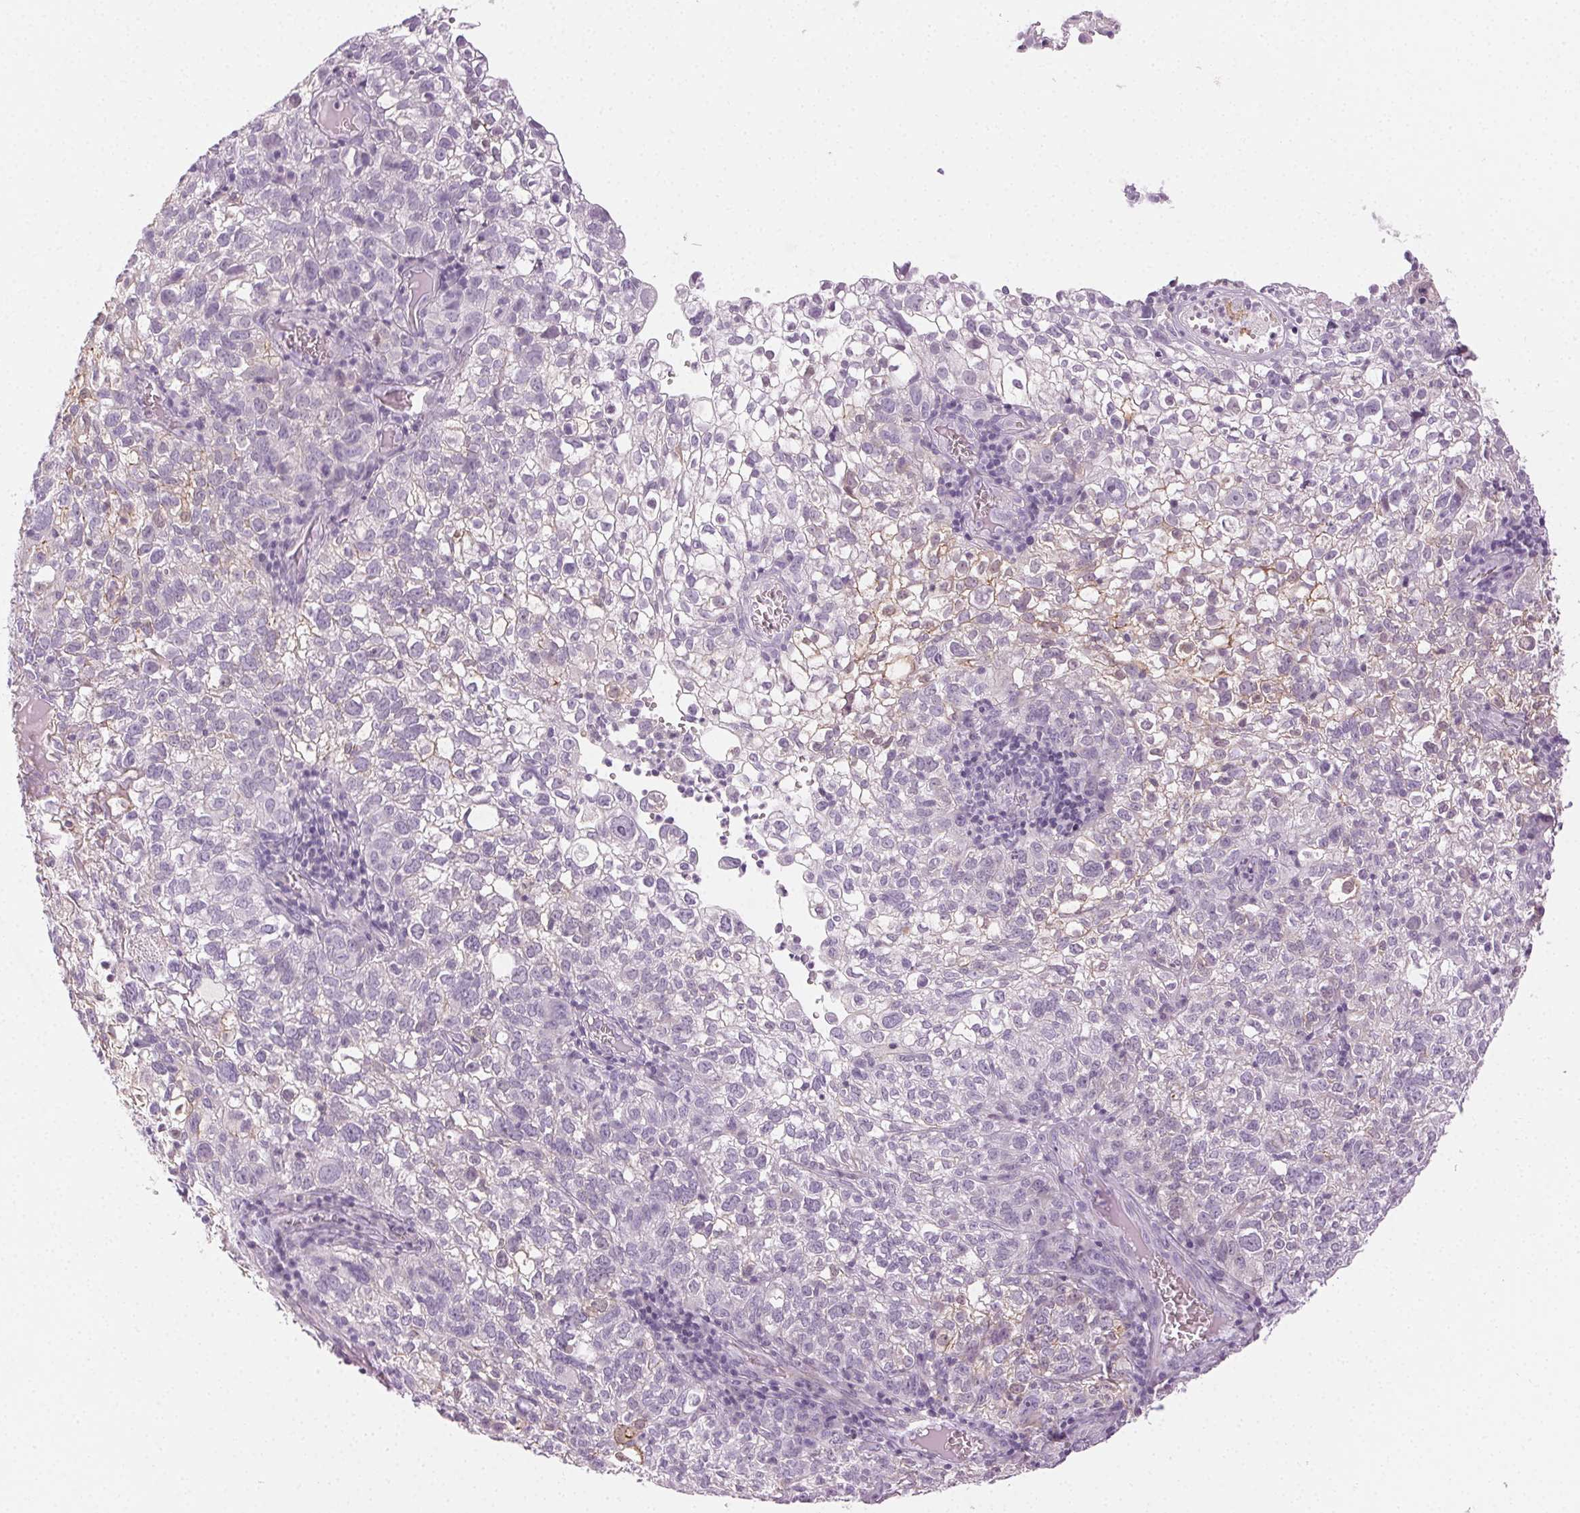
{"staining": {"intensity": "moderate", "quantity": "25%-75%", "location": "cytoplasmic/membranous"}, "tissue": "cervical cancer", "cell_type": "Tumor cells", "image_type": "cancer", "snomed": [{"axis": "morphology", "description": "Squamous cell carcinoma, NOS"}, {"axis": "topography", "description": "Cervix"}], "caption": "Immunohistochemical staining of human cervical cancer (squamous cell carcinoma) shows moderate cytoplasmic/membranous protein expression in about 25%-75% of tumor cells.", "gene": "AIF1L", "patient": {"sex": "female", "age": 55}}